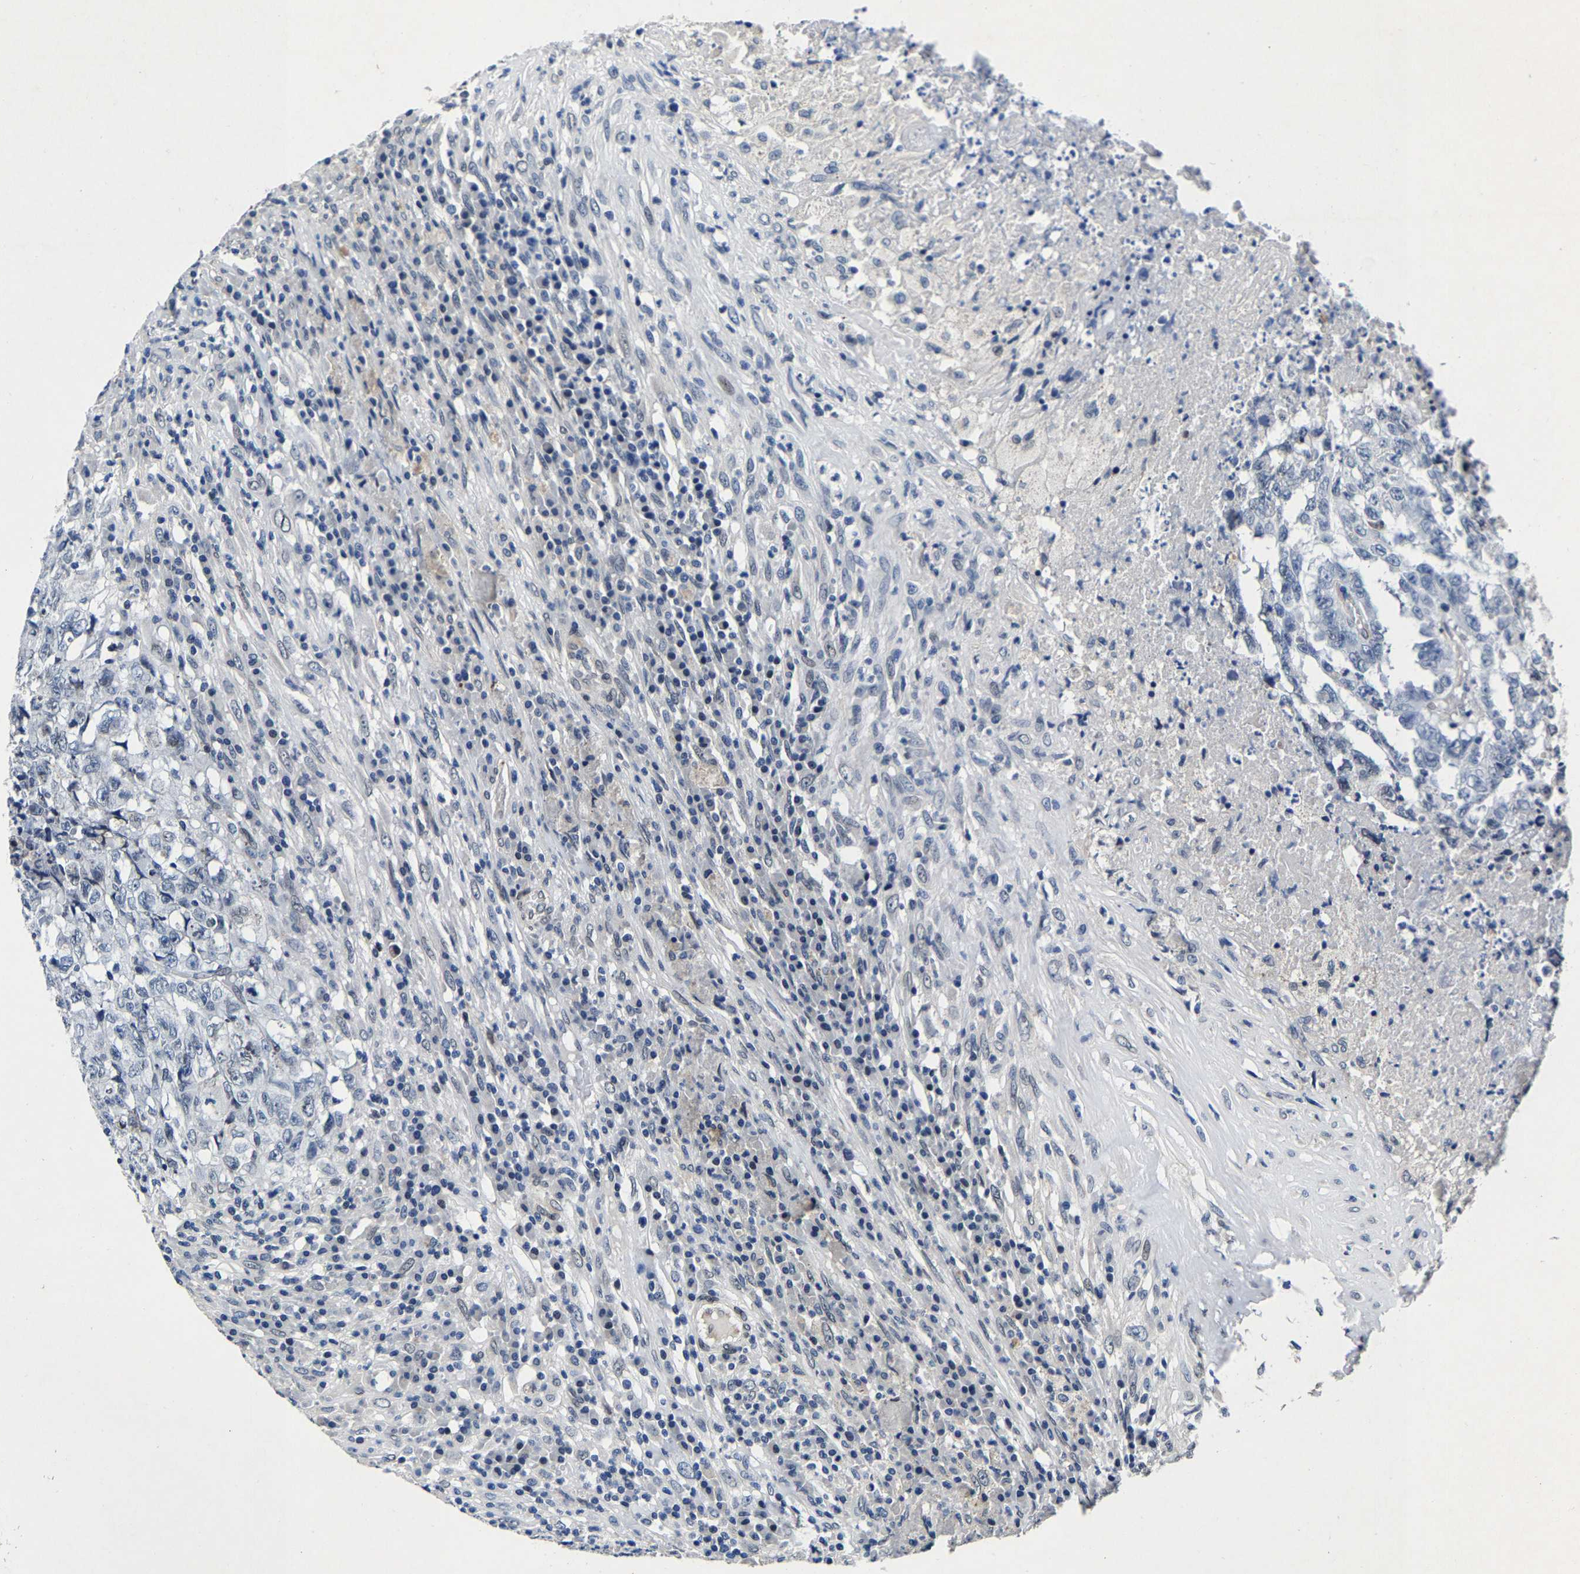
{"staining": {"intensity": "negative", "quantity": "none", "location": "none"}, "tissue": "testis cancer", "cell_type": "Tumor cells", "image_type": "cancer", "snomed": [{"axis": "morphology", "description": "Necrosis, NOS"}, {"axis": "morphology", "description": "Carcinoma, Embryonal, NOS"}, {"axis": "topography", "description": "Testis"}], "caption": "Immunohistochemistry micrograph of human testis embryonal carcinoma stained for a protein (brown), which exhibits no positivity in tumor cells.", "gene": "UBN2", "patient": {"sex": "male", "age": 19}}